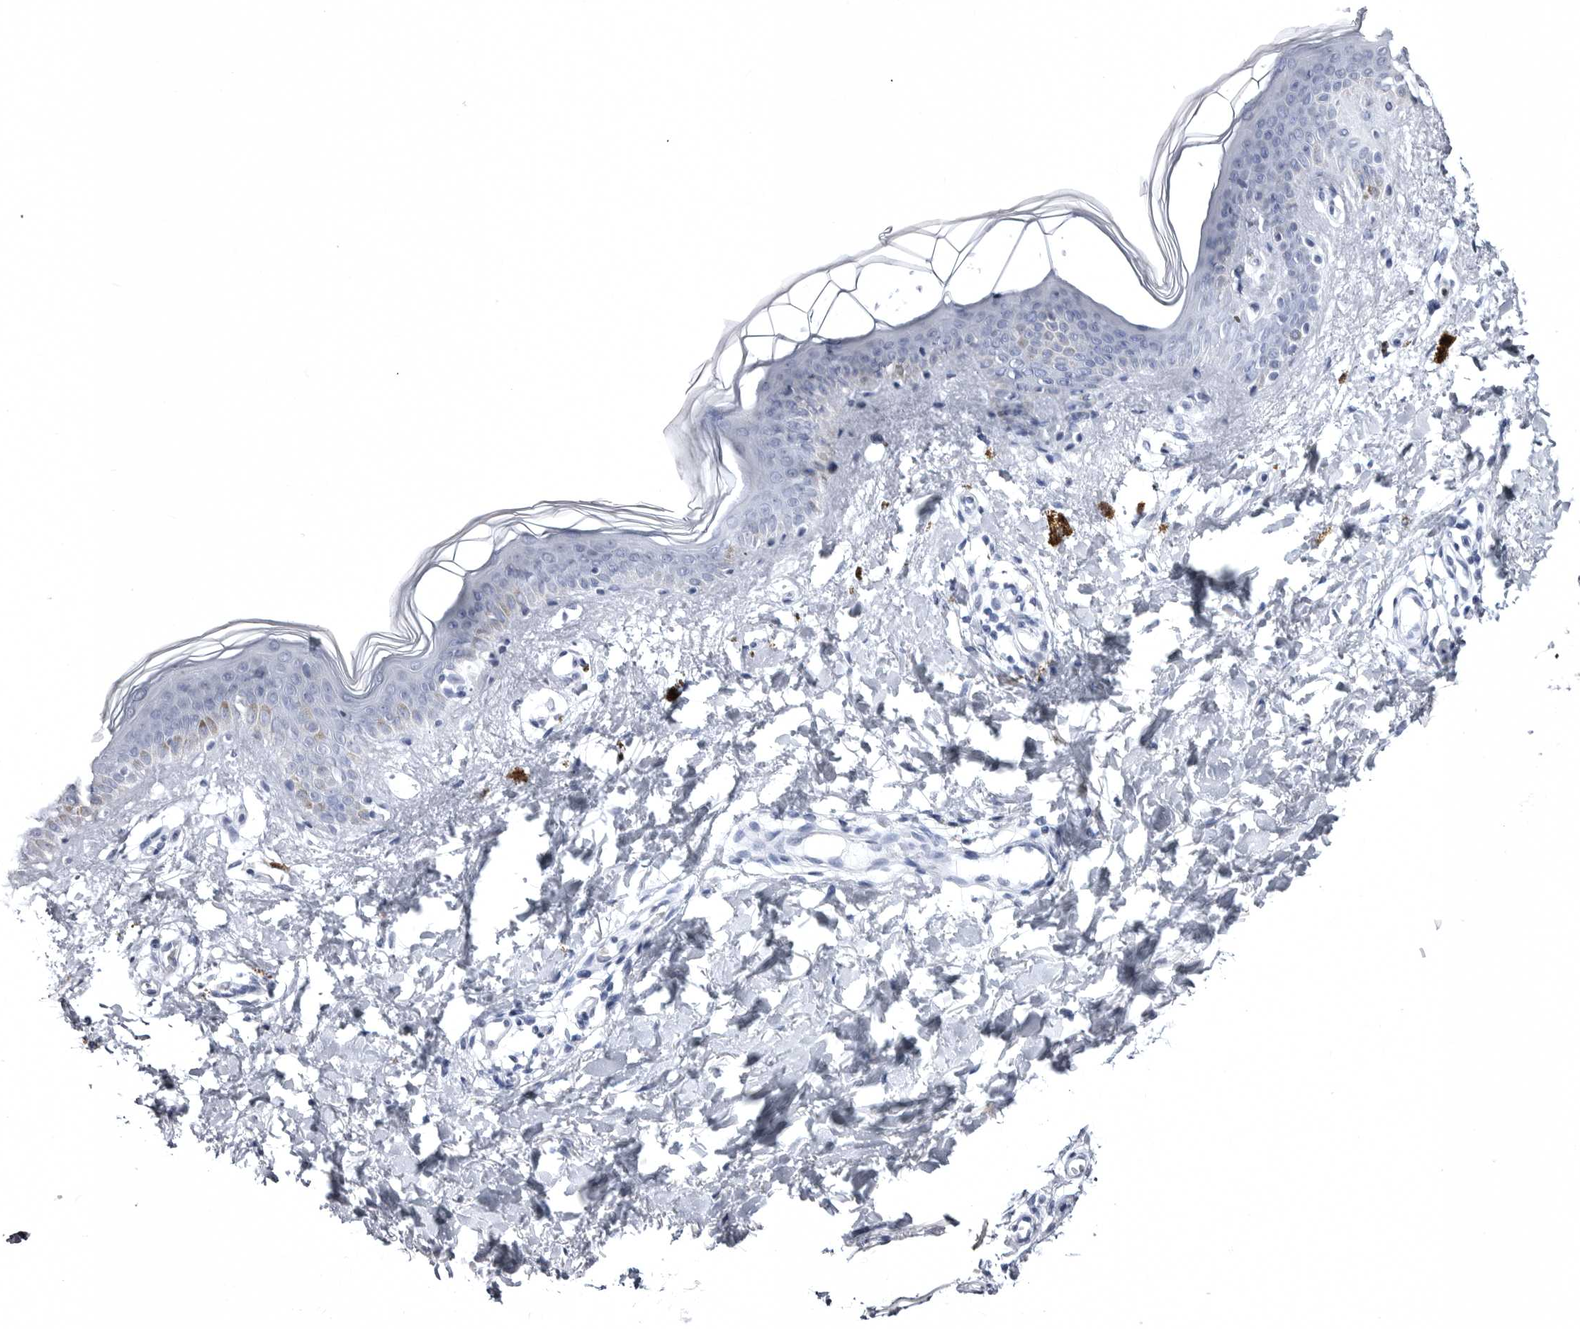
{"staining": {"intensity": "negative", "quantity": "none", "location": "none"}, "tissue": "skin", "cell_type": "Fibroblasts", "image_type": "normal", "snomed": [{"axis": "morphology", "description": "Normal tissue, NOS"}, {"axis": "topography", "description": "Skin"}], "caption": "Immunohistochemistry image of normal human skin stained for a protein (brown), which displays no expression in fibroblasts.", "gene": "STAP2", "patient": {"sex": "female", "age": 46}}